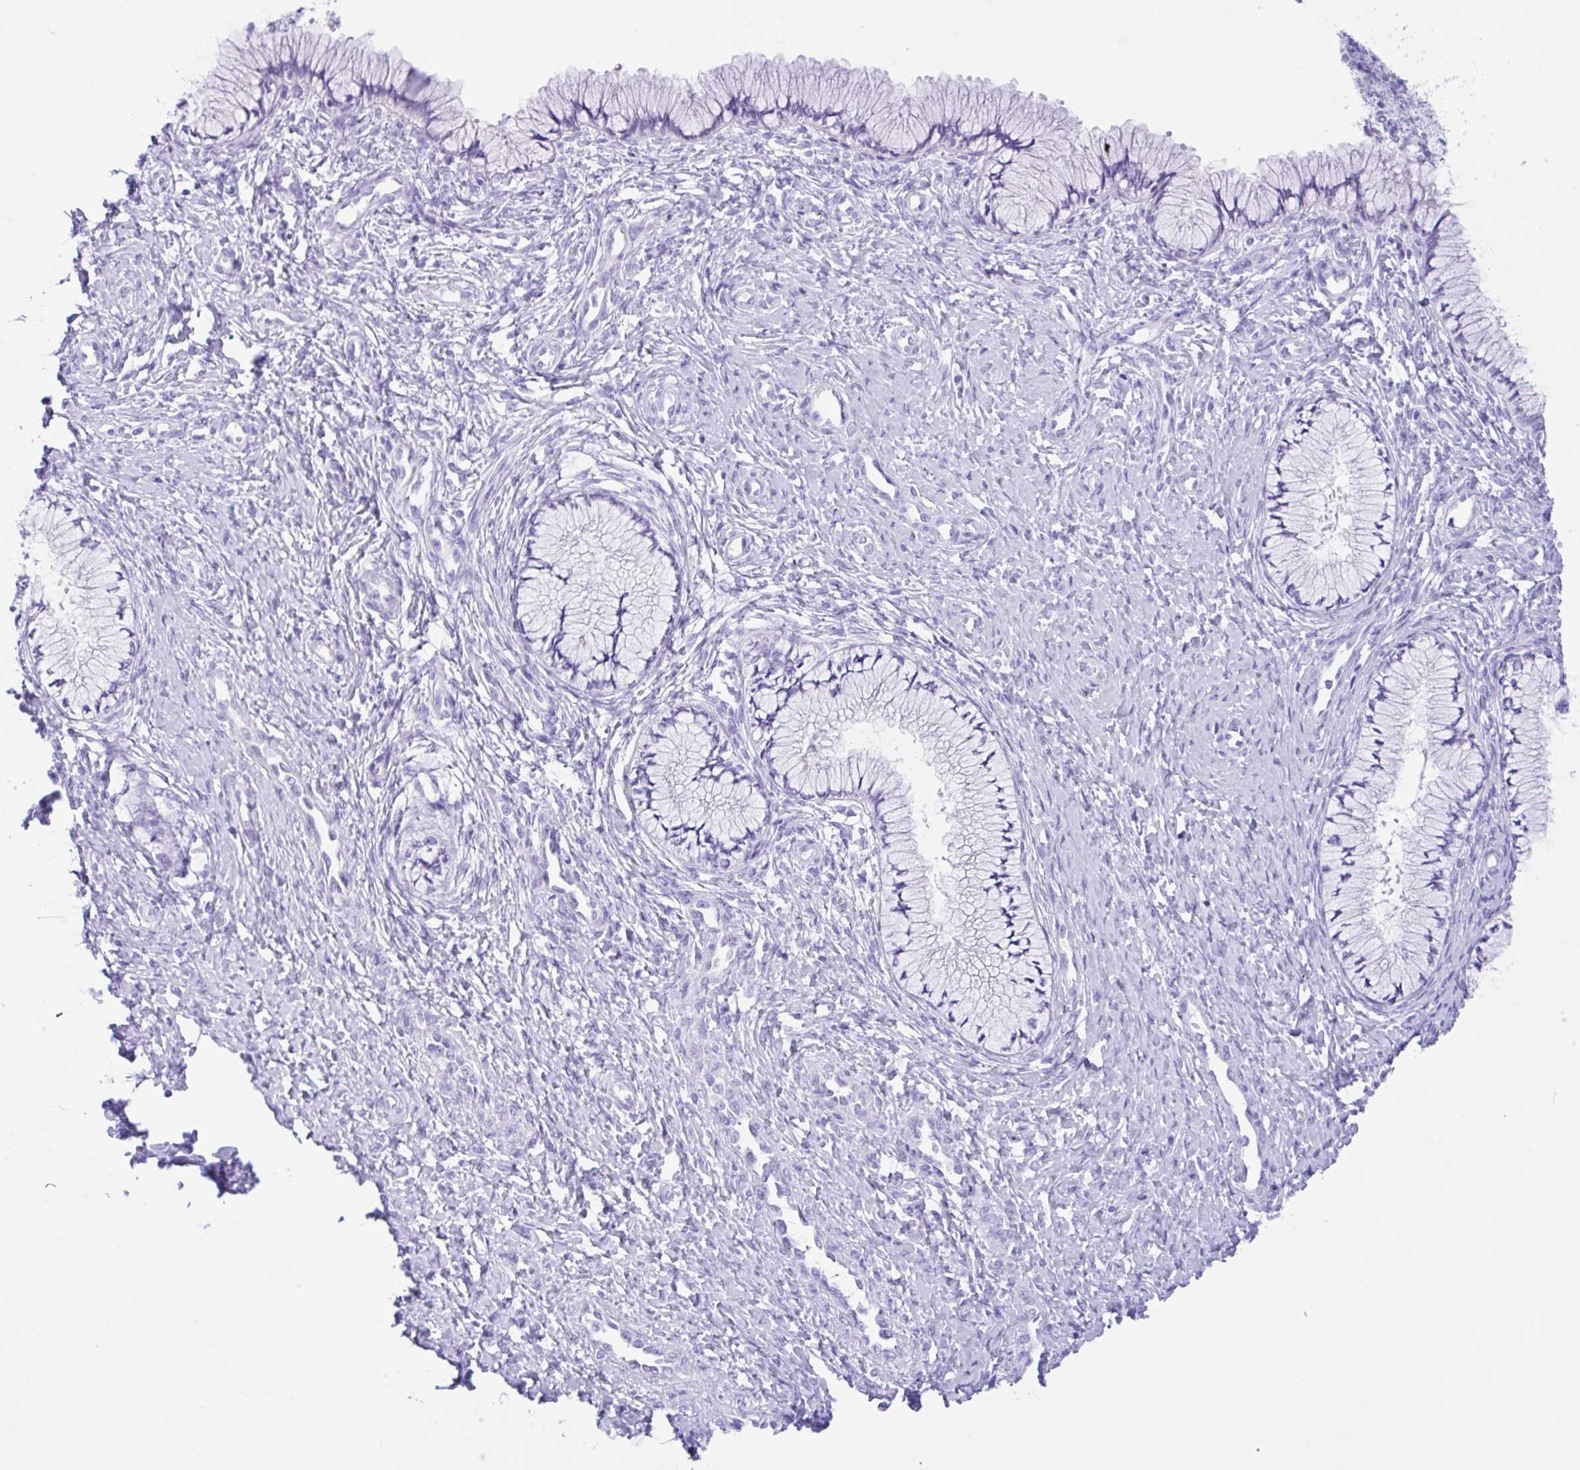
{"staining": {"intensity": "negative", "quantity": "none", "location": "none"}, "tissue": "cervix", "cell_type": "Glandular cells", "image_type": "normal", "snomed": [{"axis": "morphology", "description": "Normal tissue, NOS"}, {"axis": "topography", "description": "Cervix"}], "caption": "Immunohistochemistry micrograph of unremarkable cervix: human cervix stained with DAB (3,3'-diaminobenzidine) displays no significant protein staining in glandular cells.", "gene": "CPA1", "patient": {"sex": "female", "age": 37}}